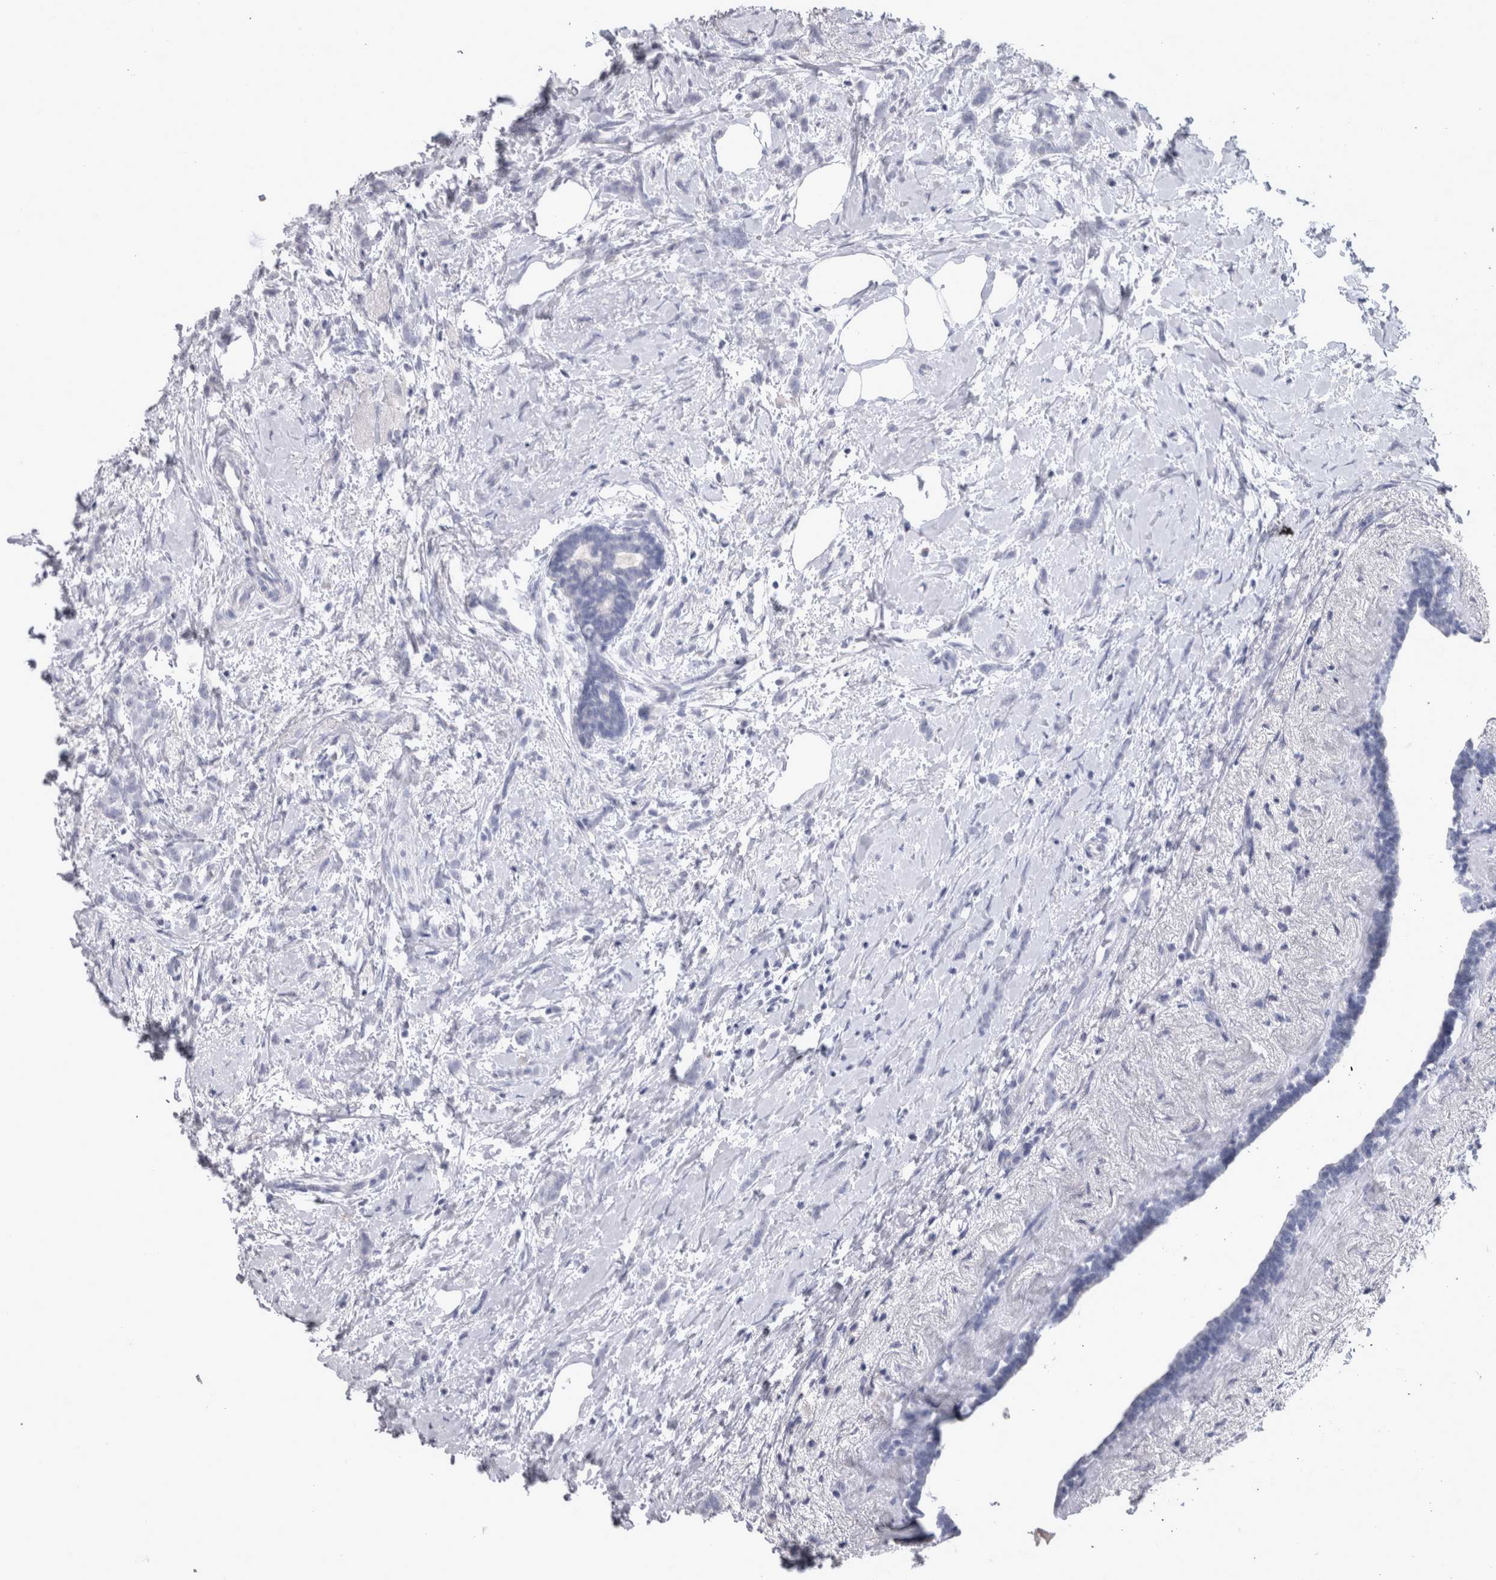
{"staining": {"intensity": "negative", "quantity": "none", "location": "none"}, "tissue": "breast cancer", "cell_type": "Tumor cells", "image_type": "cancer", "snomed": [{"axis": "morphology", "description": "Lobular carcinoma, in situ"}, {"axis": "morphology", "description": "Lobular carcinoma"}, {"axis": "topography", "description": "Breast"}], "caption": "Tumor cells are negative for protein expression in human breast lobular carcinoma in situ.", "gene": "MSMB", "patient": {"sex": "female", "age": 41}}